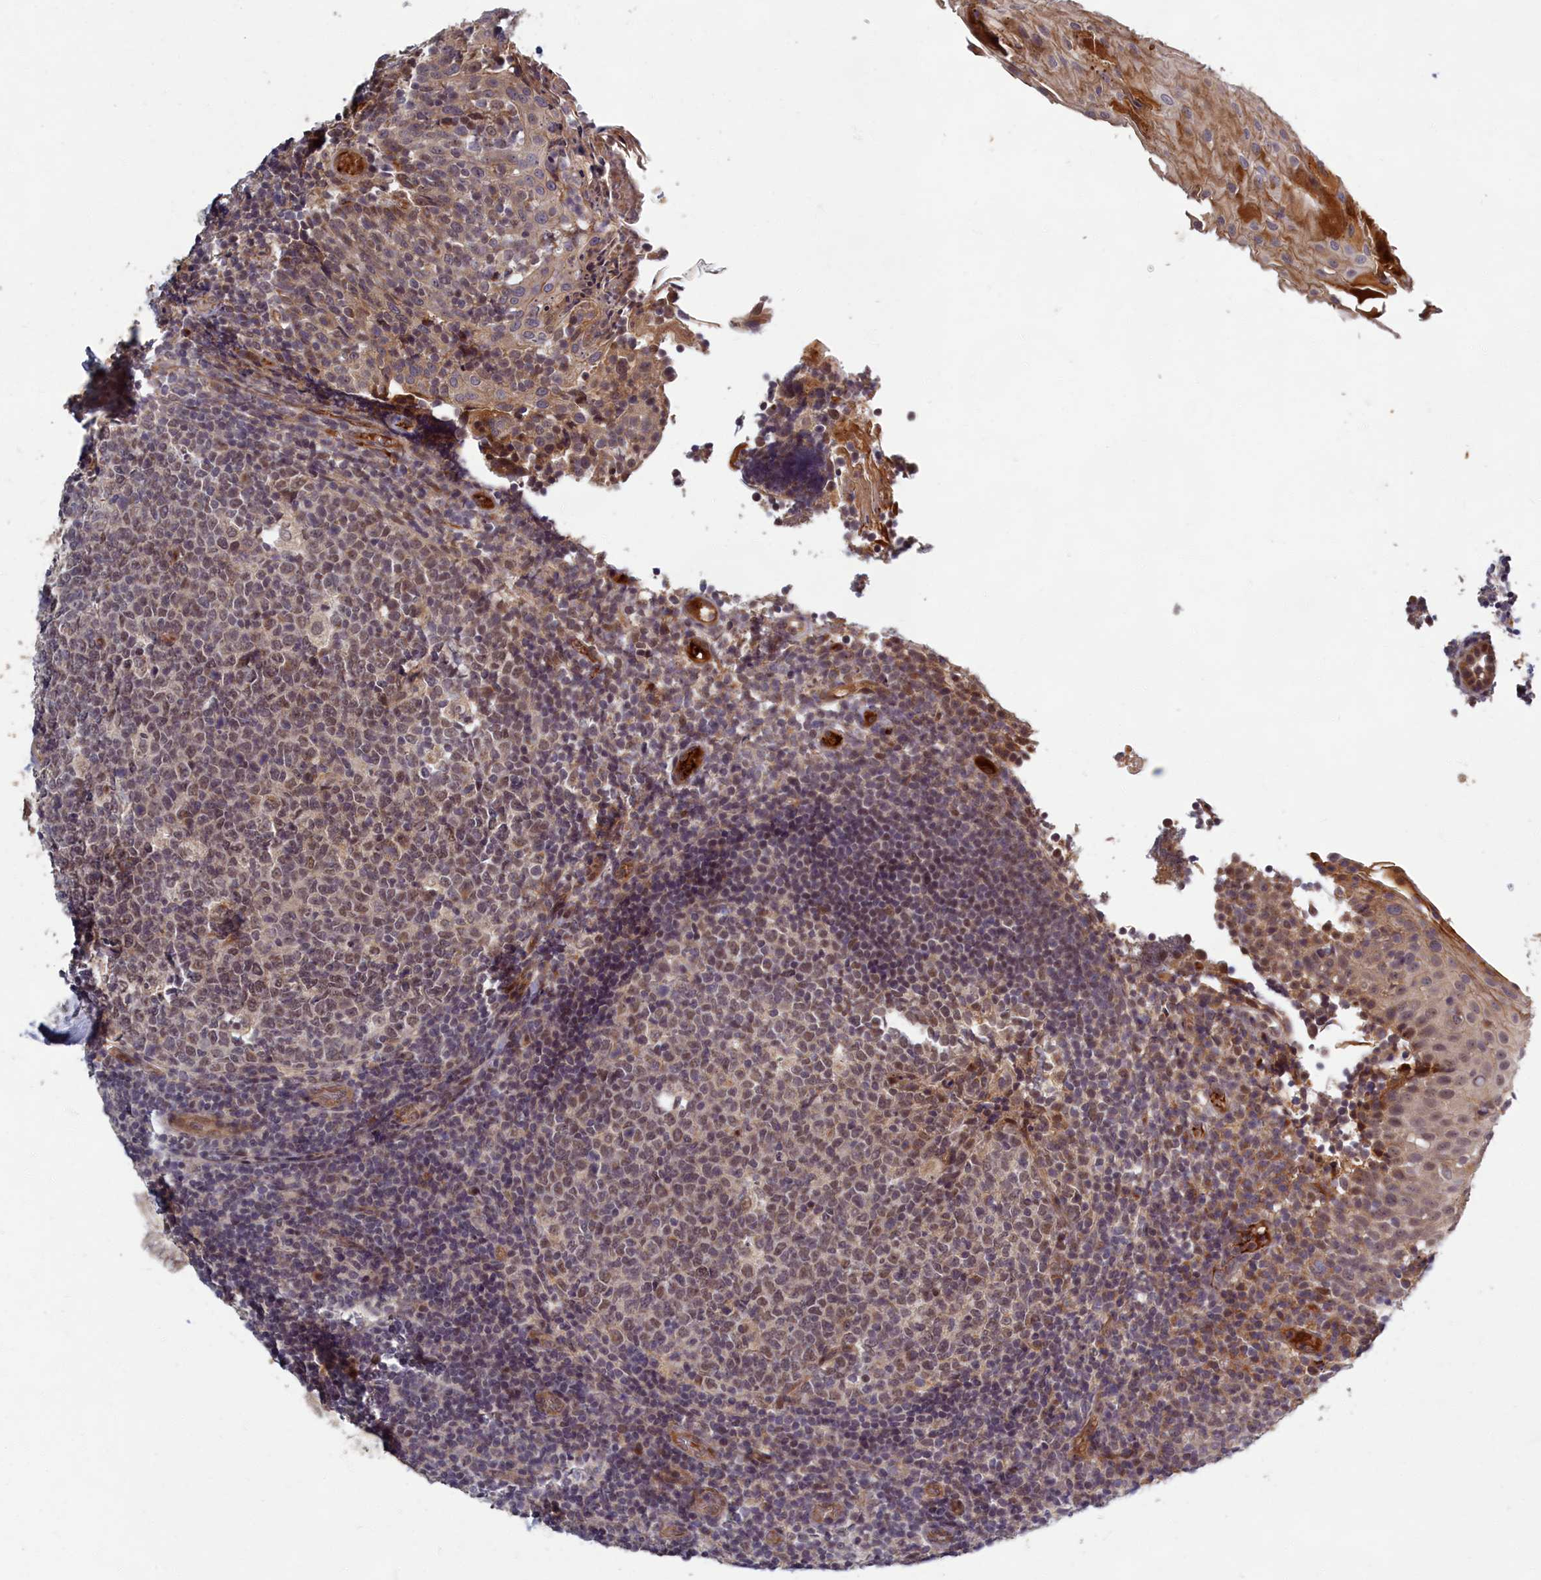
{"staining": {"intensity": "weak", "quantity": "<25%", "location": "cytoplasmic/membranous"}, "tissue": "tonsil", "cell_type": "Germinal center cells", "image_type": "normal", "snomed": [{"axis": "morphology", "description": "Normal tissue, NOS"}, {"axis": "topography", "description": "Tonsil"}], "caption": "Immunohistochemistry (IHC) of normal tonsil reveals no staining in germinal center cells. (IHC, brightfield microscopy, high magnification).", "gene": "EARS2", "patient": {"sex": "female", "age": 19}}